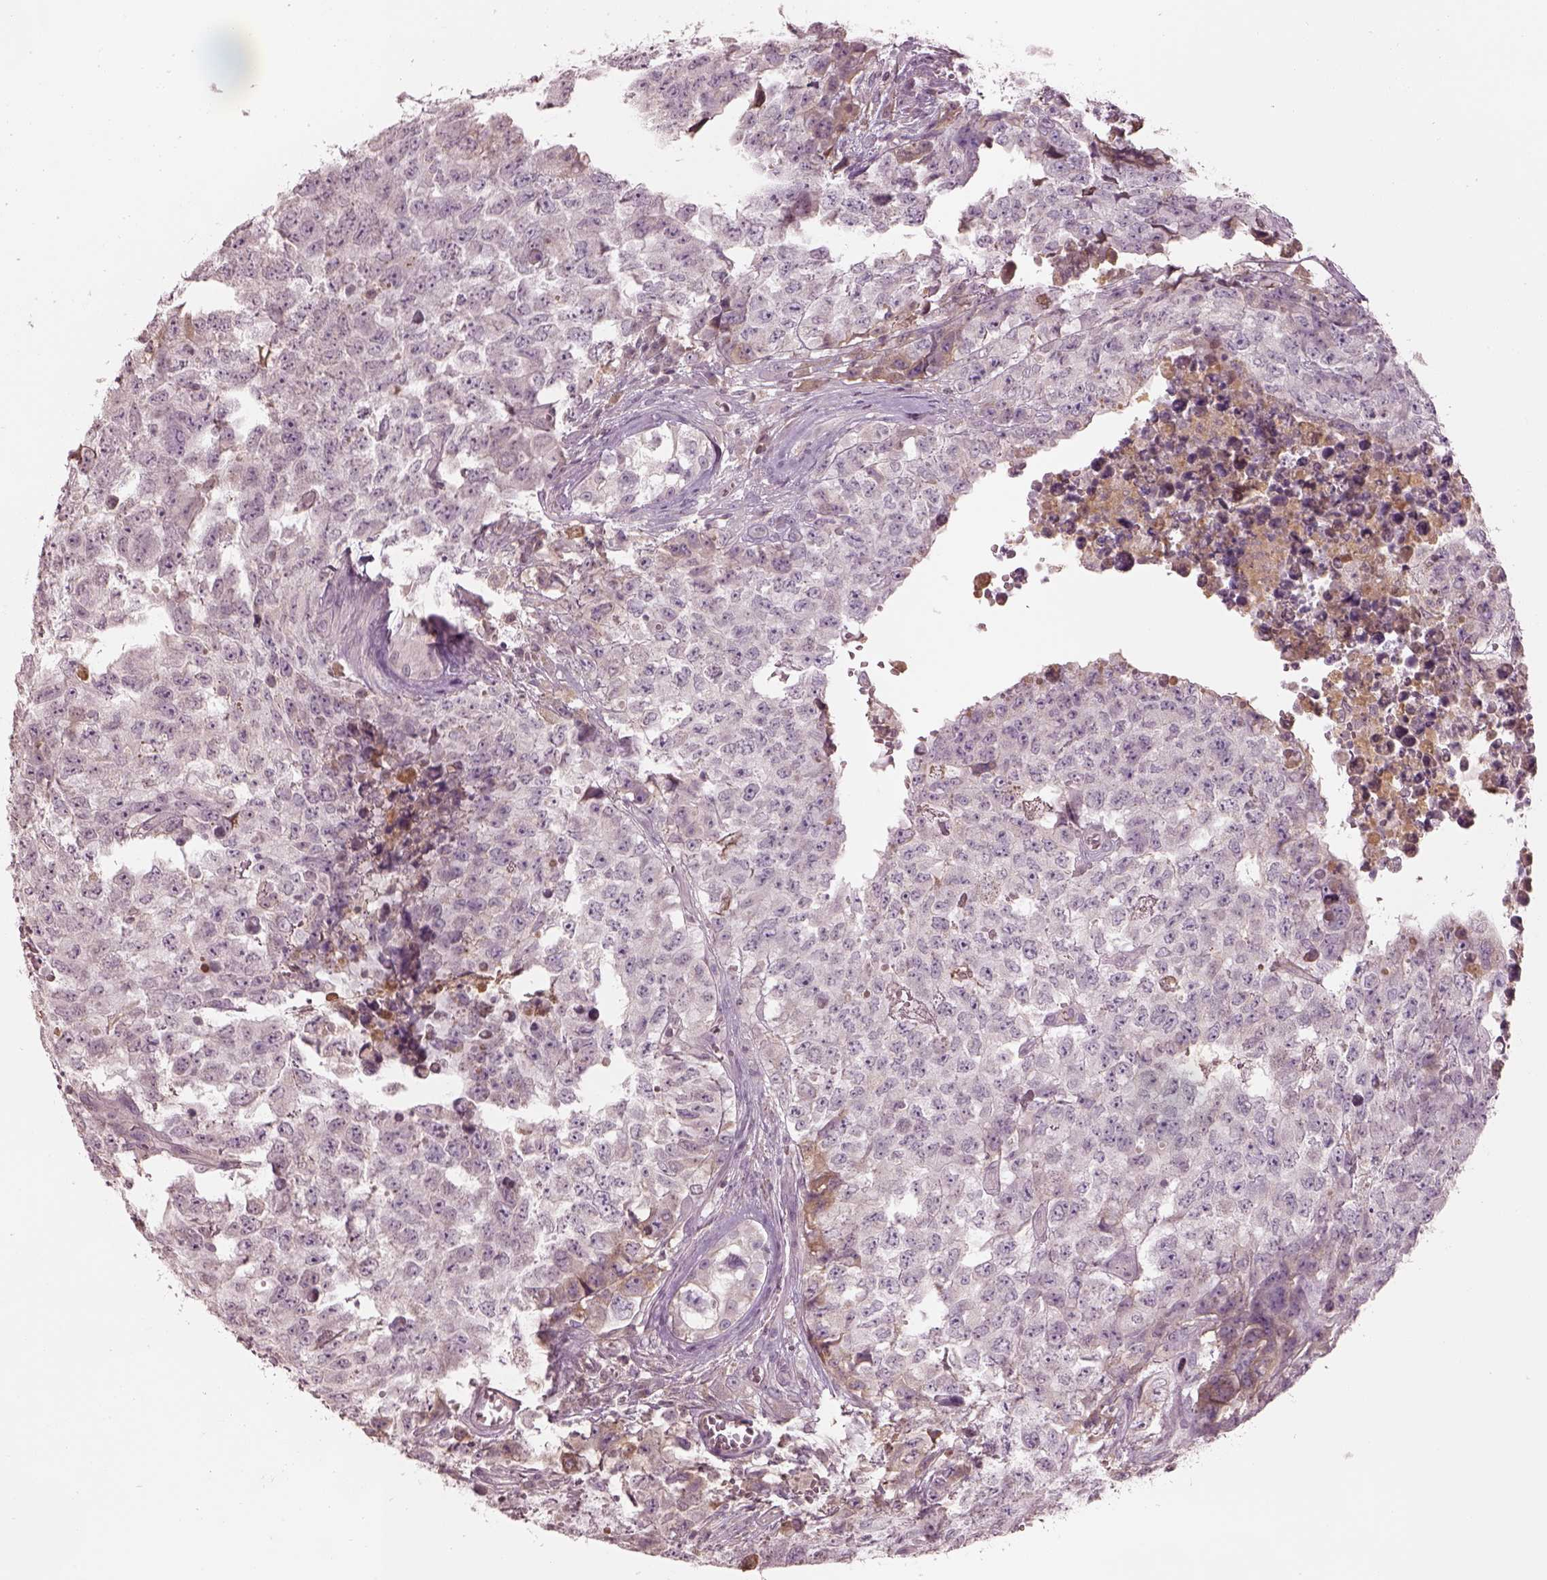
{"staining": {"intensity": "negative", "quantity": "none", "location": "none"}, "tissue": "testis cancer", "cell_type": "Tumor cells", "image_type": "cancer", "snomed": [{"axis": "morphology", "description": "Carcinoma, Embryonal, NOS"}, {"axis": "topography", "description": "Testis"}], "caption": "High power microscopy photomicrograph of an immunohistochemistry photomicrograph of embryonal carcinoma (testis), revealing no significant positivity in tumor cells.", "gene": "TLX3", "patient": {"sex": "male", "age": 23}}